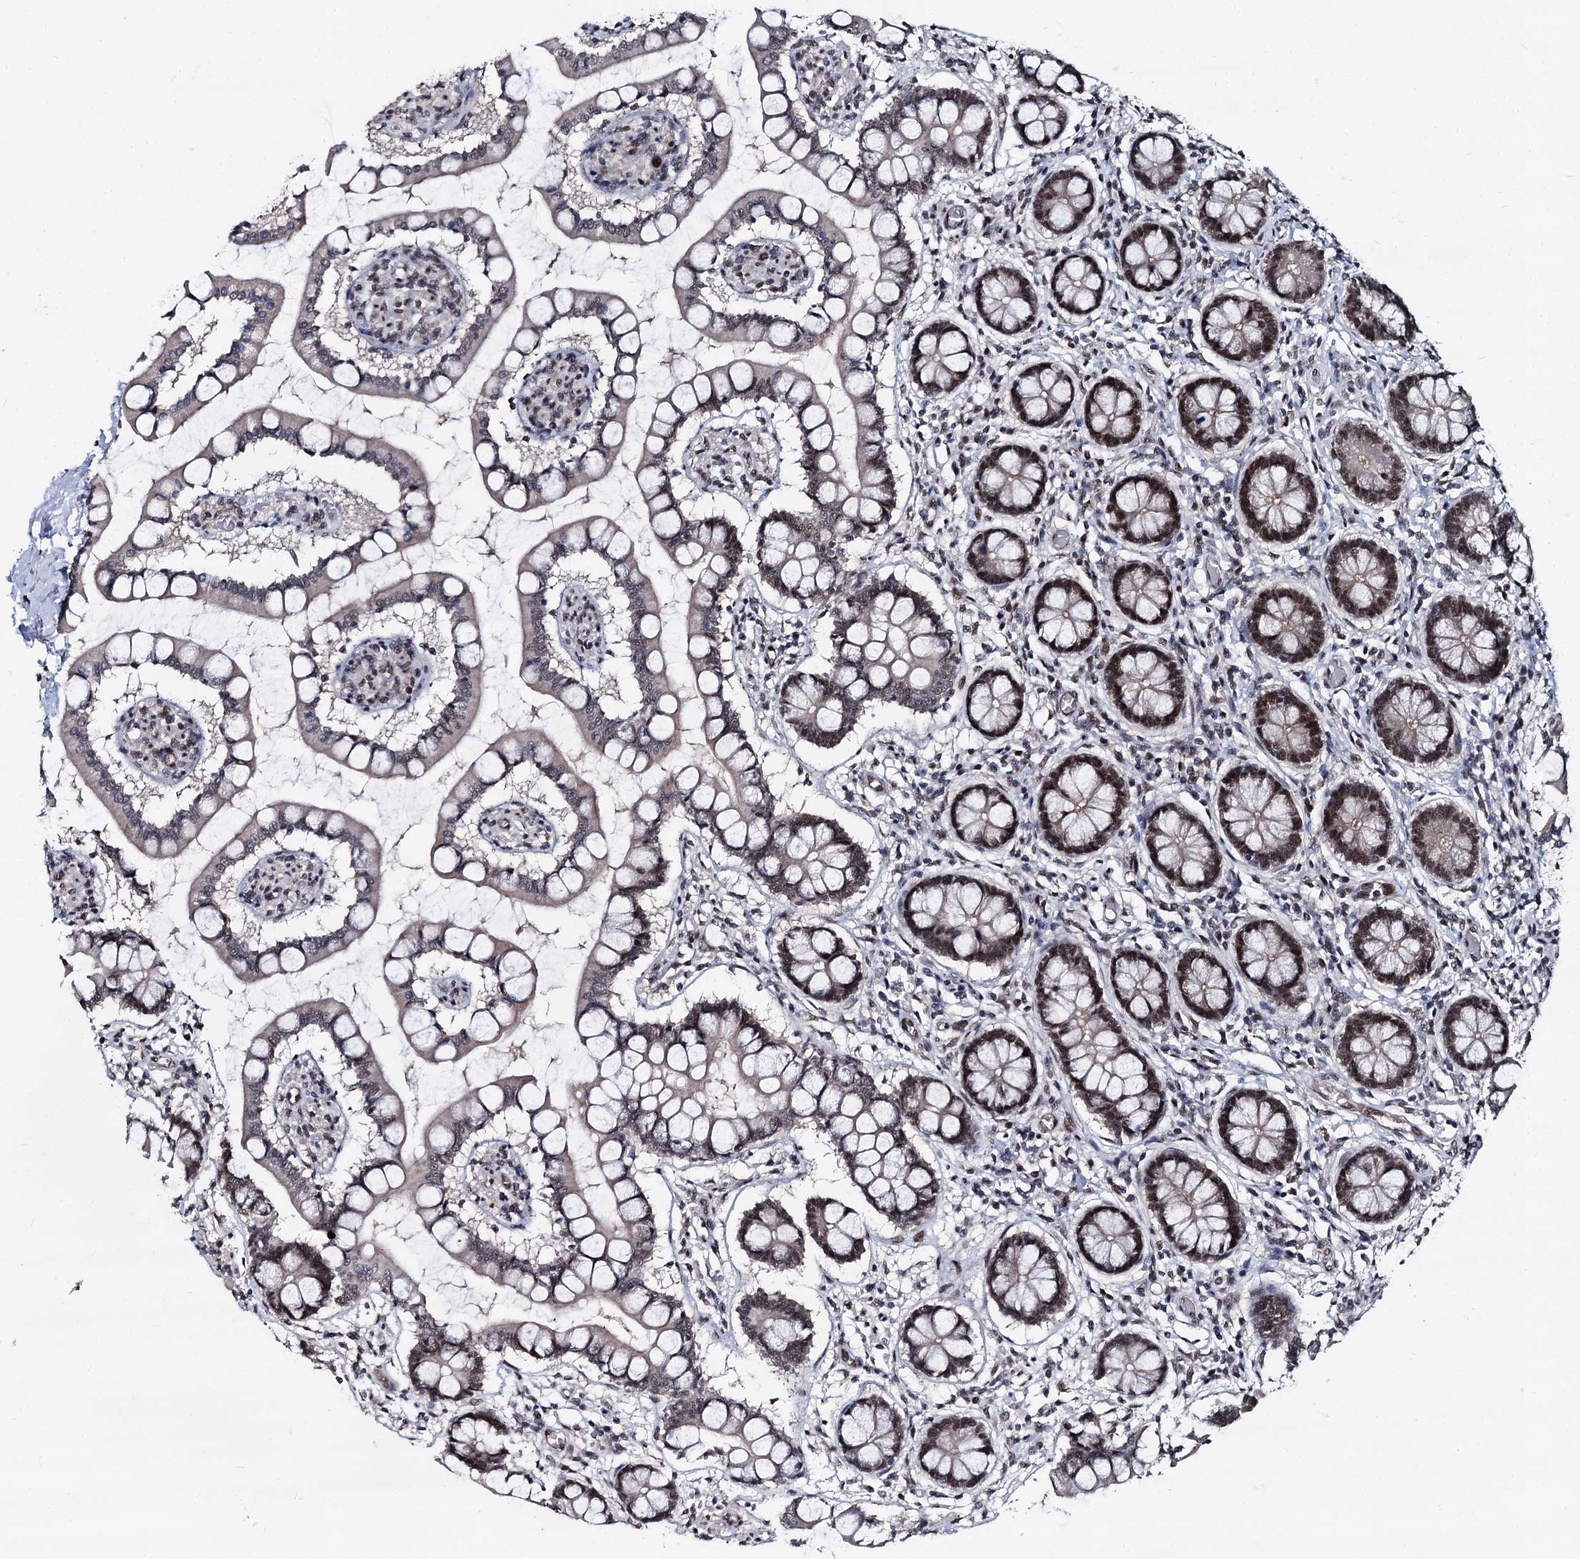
{"staining": {"intensity": "strong", "quantity": ">75%", "location": "nuclear"}, "tissue": "small intestine", "cell_type": "Glandular cells", "image_type": "normal", "snomed": [{"axis": "morphology", "description": "Normal tissue, NOS"}, {"axis": "topography", "description": "Small intestine"}], "caption": "Immunohistochemistry (DAB (3,3'-diaminobenzidine)) staining of normal human small intestine reveals strong nuclear protein expression in approximately >75% of glandular cells. (DAB IHC with brightfield microscopy, high magnification).", "gene": "GALNT11", "patient": {"sex": "male", "age": 52}}